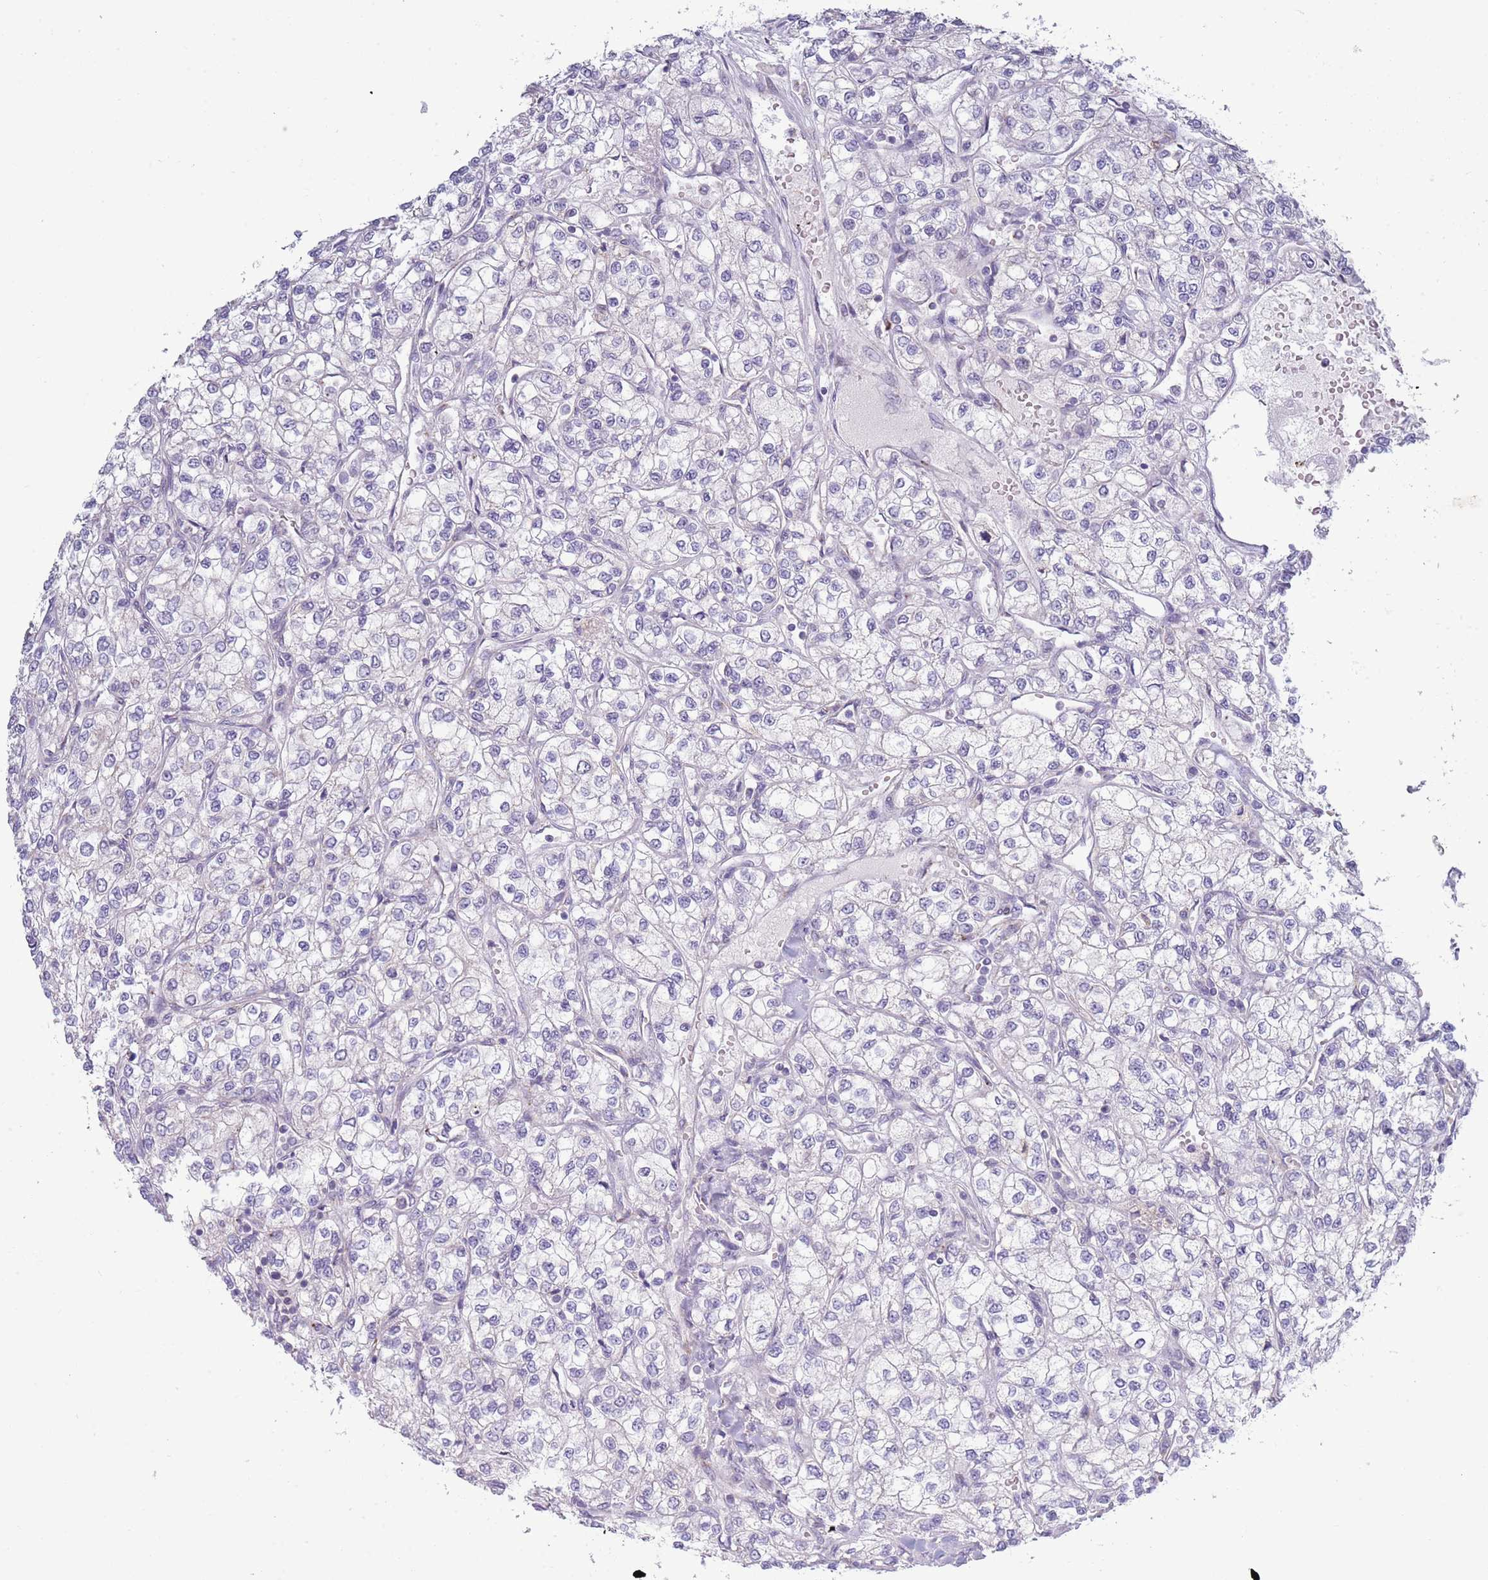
{"staining": {"intensity": "negative", "quantity": "none", "location": "none"}, "tissue": "renal cancer", "cell_type": "Tumor cells", "image_type": "cancer", "snomed": [{"axis": "morphology", "description": "Adenocarcinoma, NOS"}, {"axis": "topography", "description": "Kidney"}], "caption": "High magnification brightfield microscopy of renal adenocarcinoma stained with DAB (3,3'-diaminobenzidine) (brown) and counterstained with hematoxylin (blue): tumor cells show no significant staining. Brightfield microscopy of immunohistochemistry (IHC) stained with DAB (brown) and hematoxylin (blue), captured at high magnification.", "gene": "ACSBG1", "patient": {"sex": "male", "age": 80}}